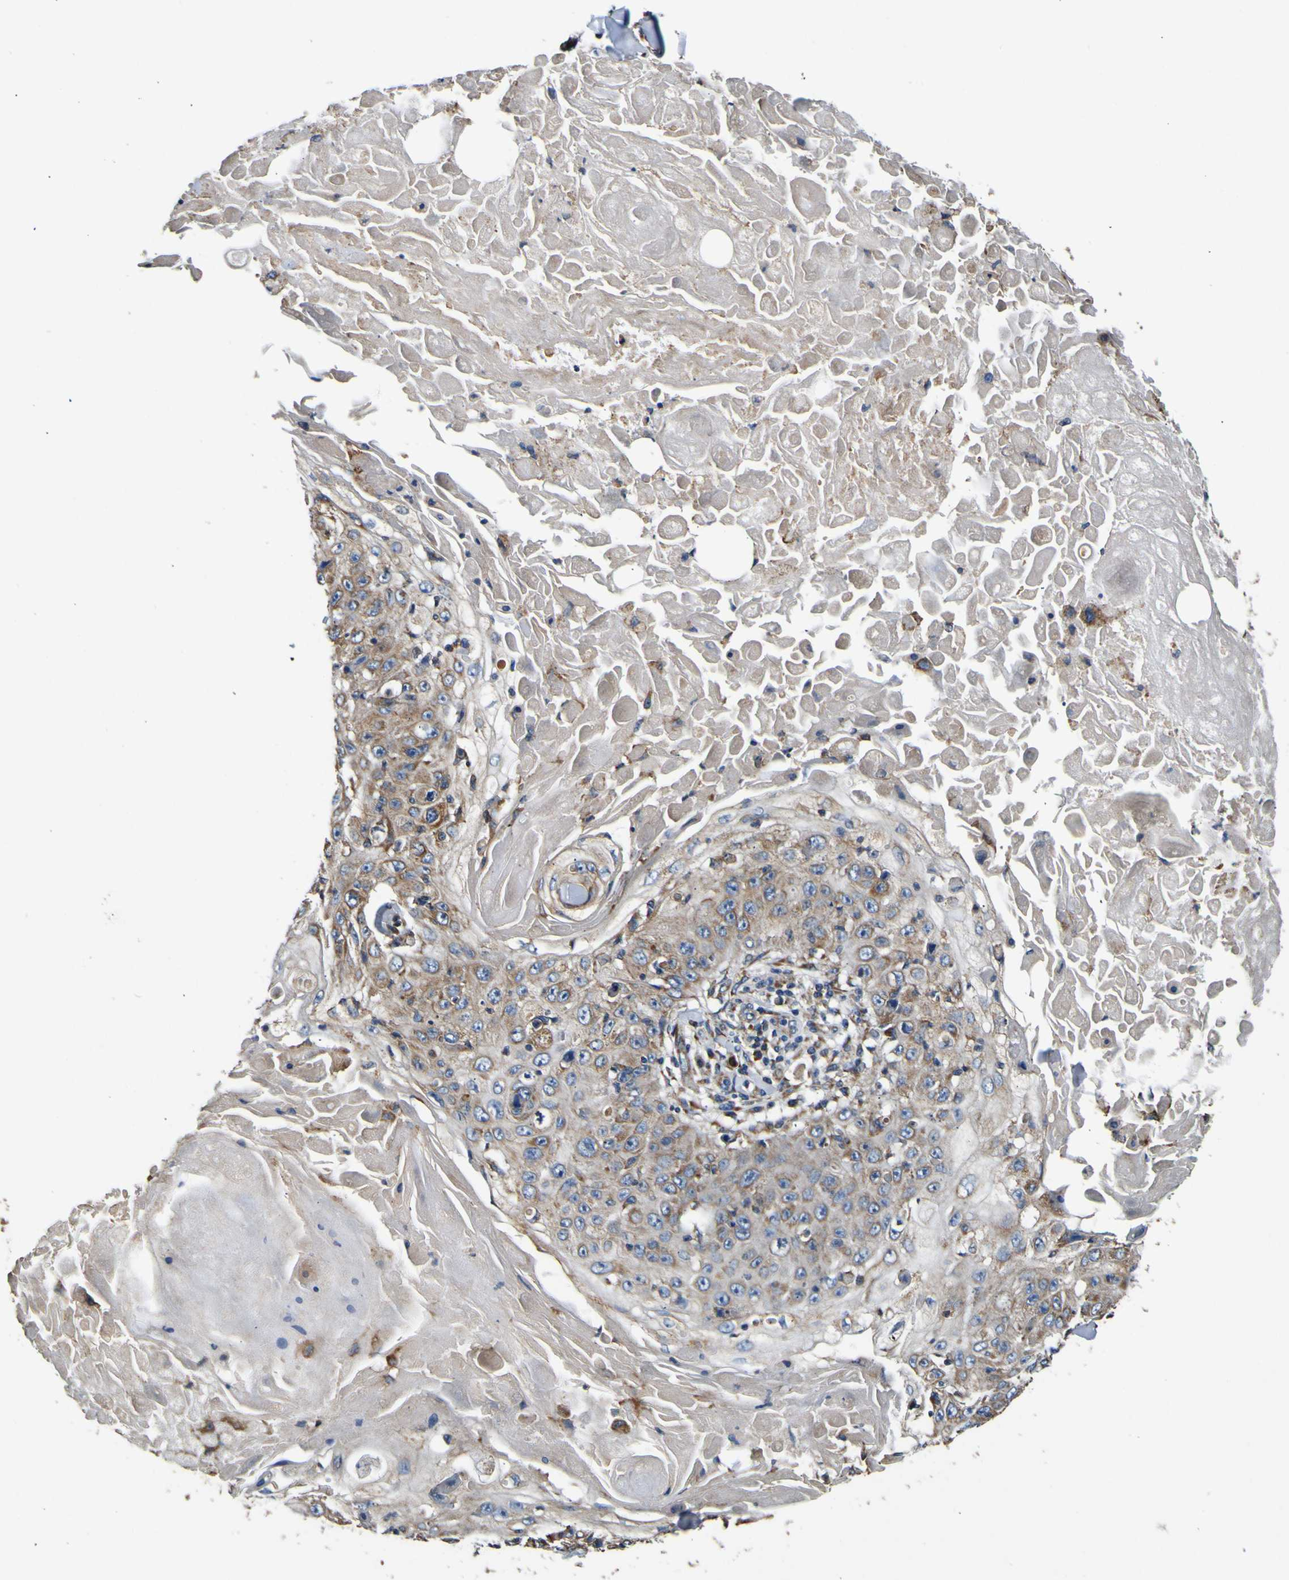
{"staining": {"intensity": "moderate", "quantity": ">75%", "location": "cytoplasmic/membranous"}, "tissue": "skin cancer", "cell_type": "Tumor cells", "image_type": "cancer", "snomed": [{"axis": "morphology", "description": "Squamous cell carcinoma, NOS"}, {"axis": "topography", "description": "Skin"}], "caption": "Approximately >75% of tumor cells in human skin cancer (squamous cell carcinoma) reveal moderate cytoplasmic/membranous protein positivity as visualized by brown immunohistochemical staining.", "gene": "INPP5A", "patient": {"sex": "male", "age": 86}}